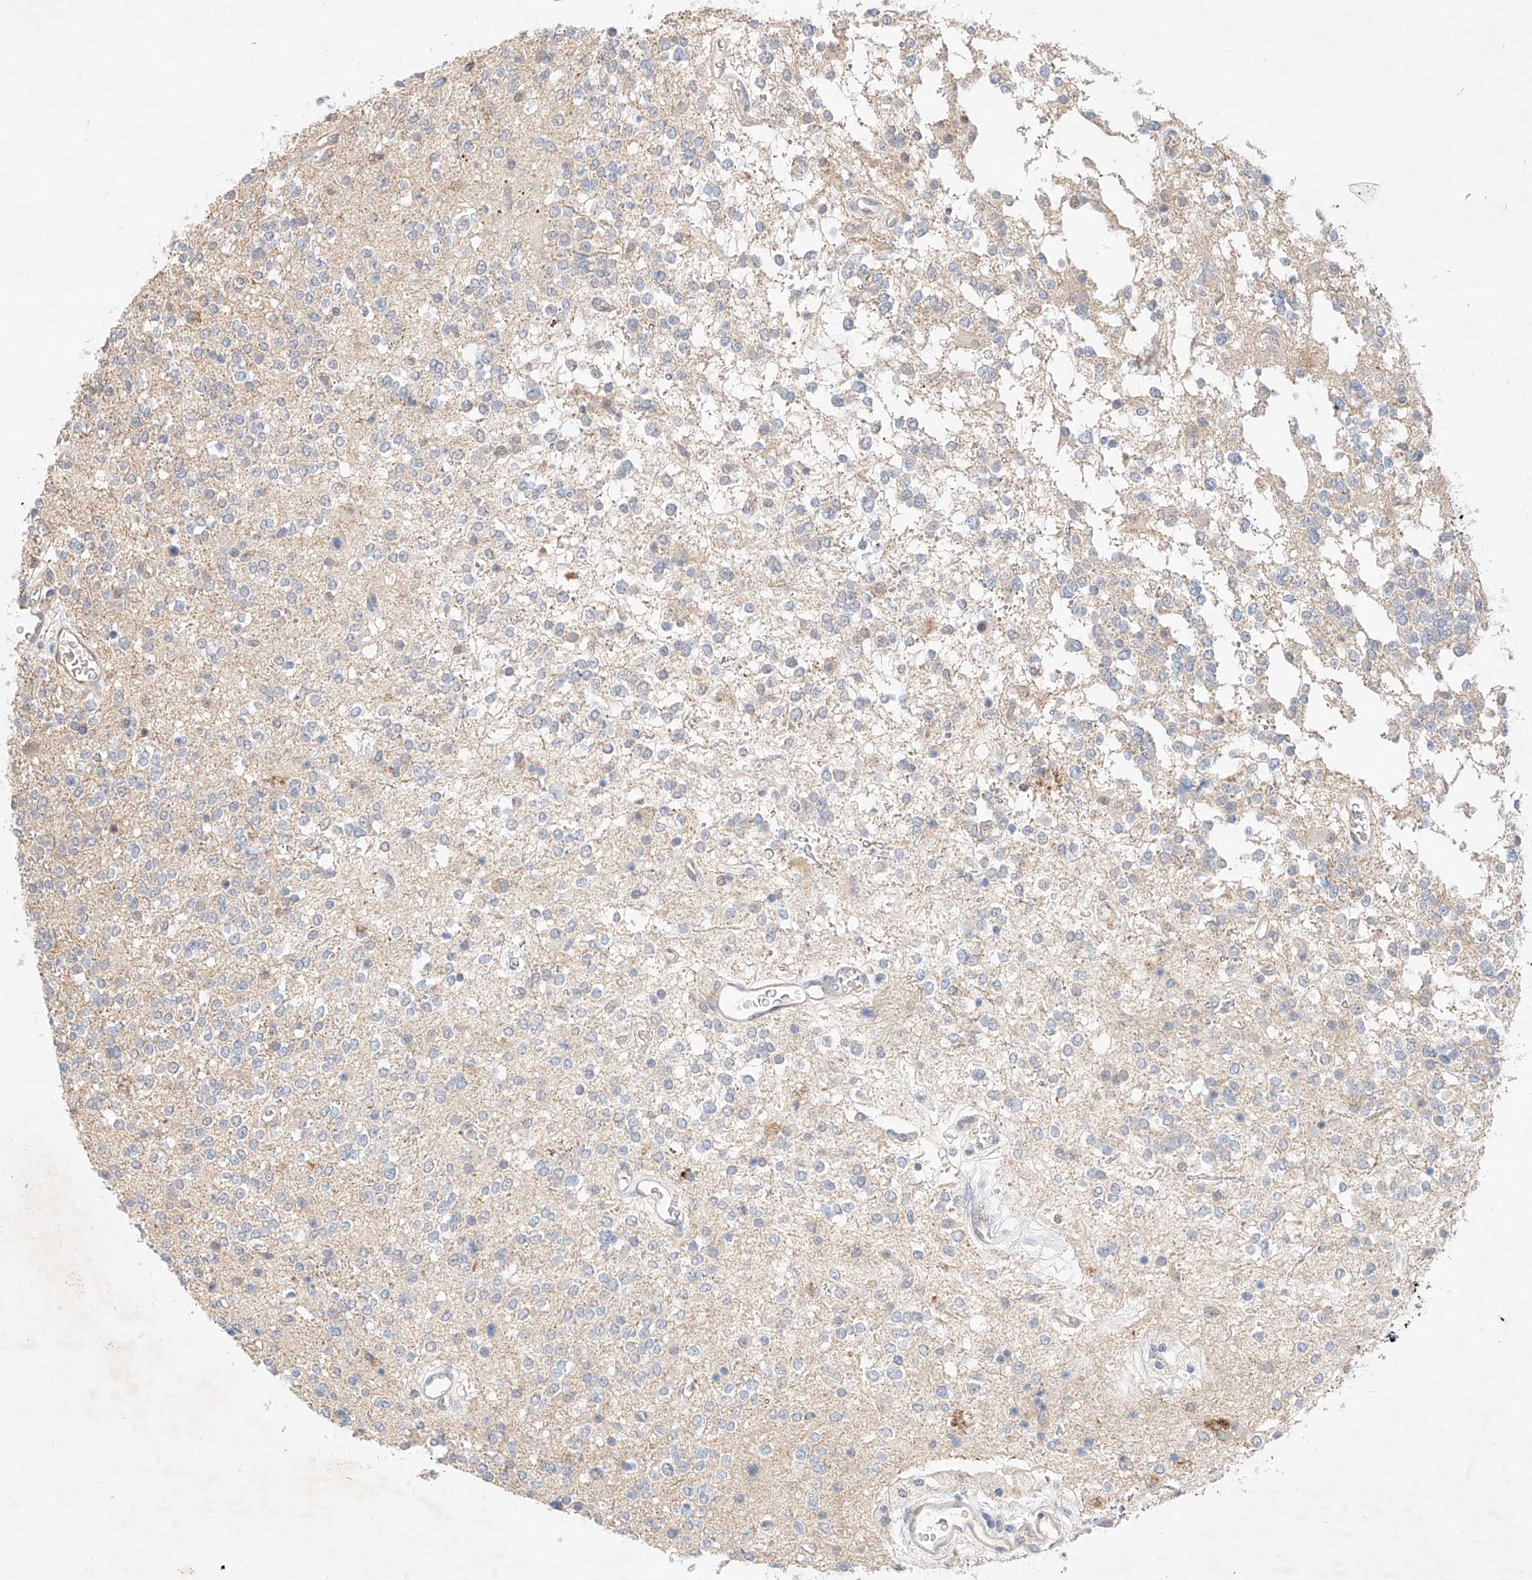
{"staining": {"intensity": "negative", "quantity": "none", "location": "none"}, "tissue": "glioma", "cell_type": "Tumor cells", "image_type": "cancer", "snomed": [{"axis": "morphology", "description": "Glioma, malignant, High grade"}, {"axis": "topography", "description": "Brain"}], "caption": "An immunohistochemistry (IHC) histopathology image of malignant high-grade glioma is shown. There is no staining in tumor cells of malignant high-grade glioma.", "gene": "IL22RA2", "patient": {"sex": "male", "age": 34}}